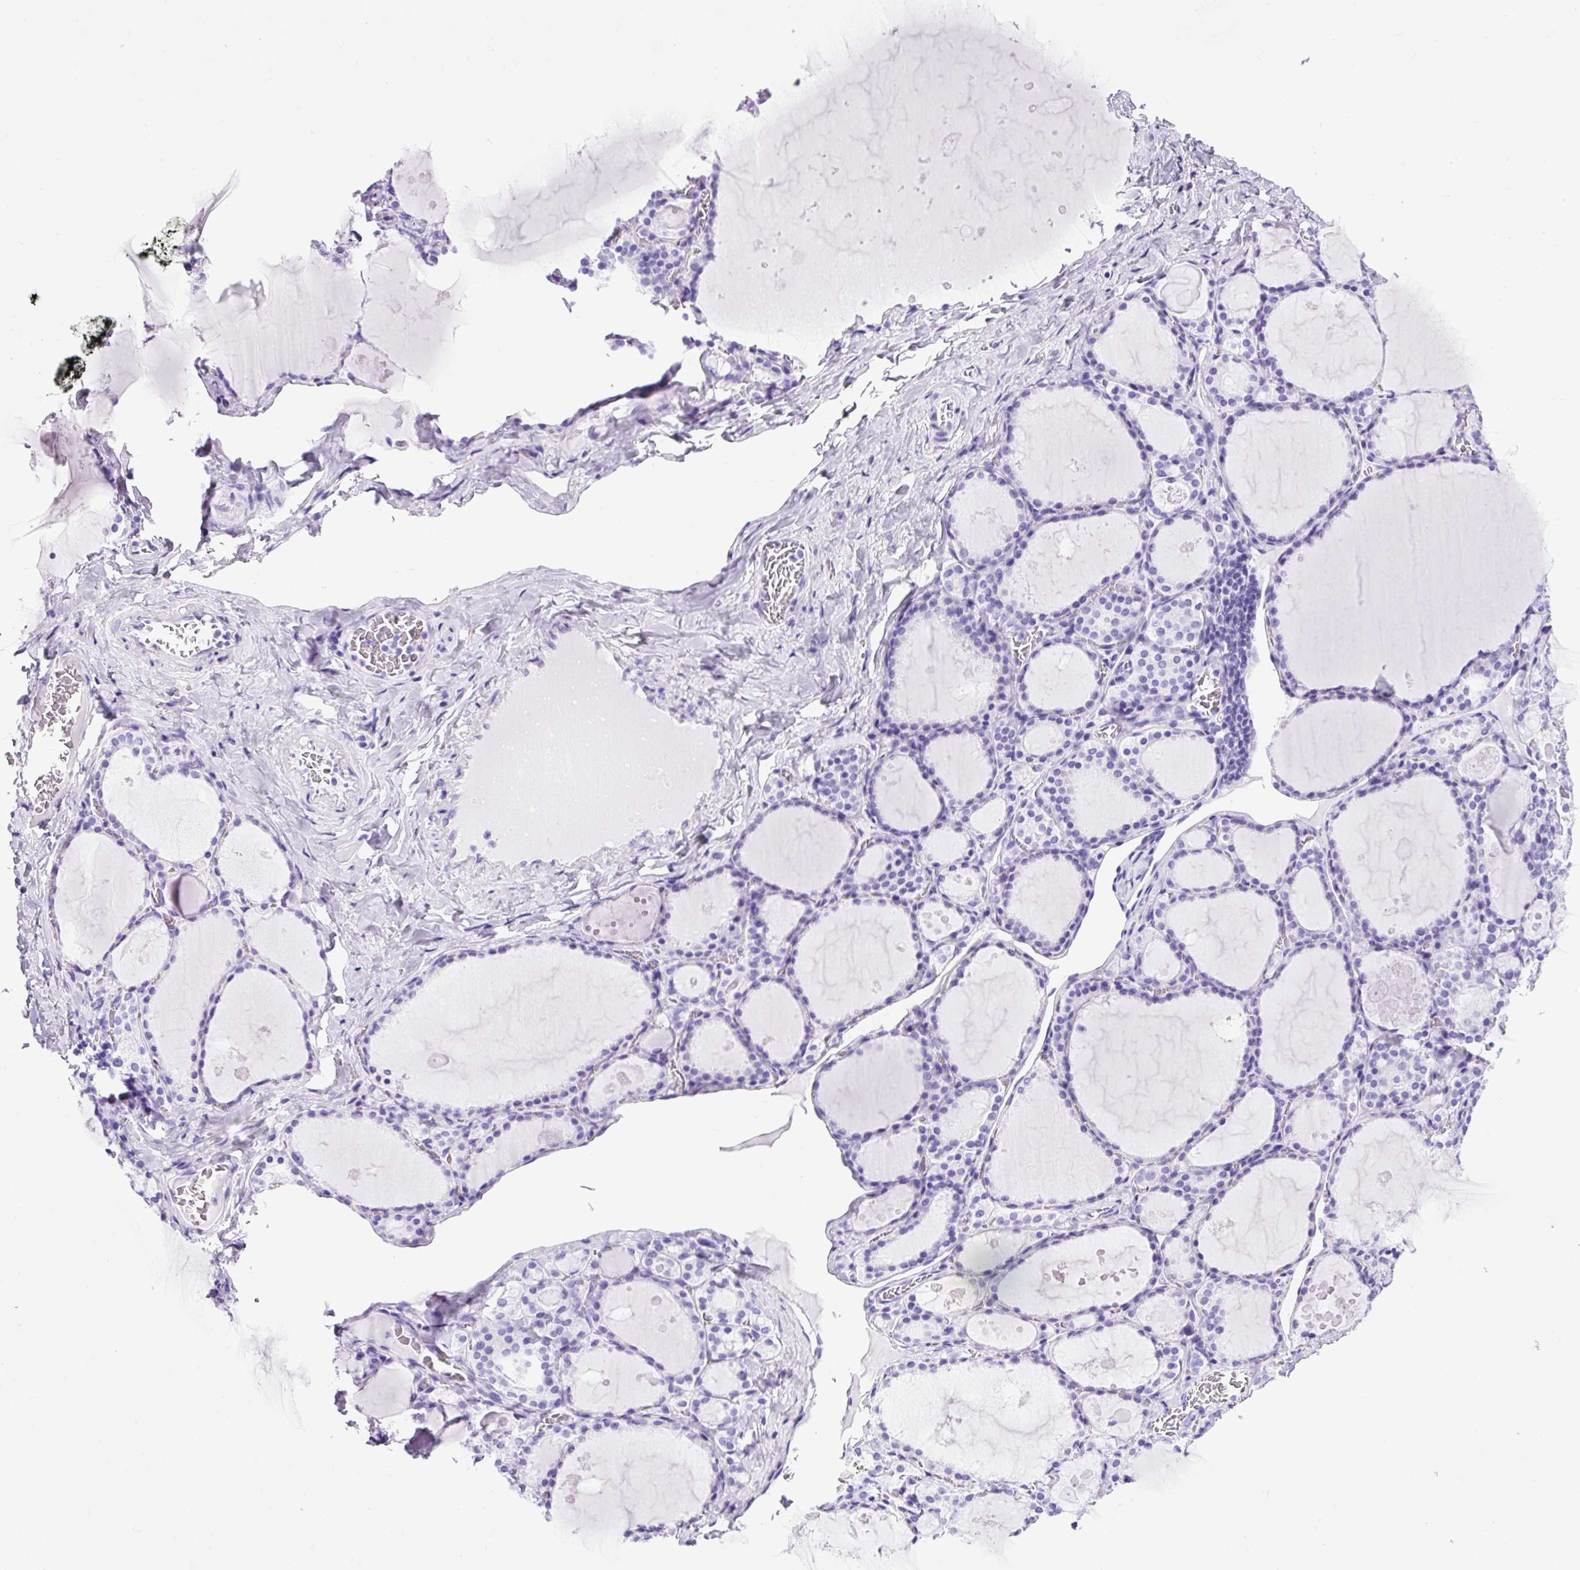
{"staining": {"intensity": "negative", "quantity": "none", "location": "none"}, "tissue": "thyroid gland", "cell_type": "Glandular cells", "image_type": "normal", "snomed": [{"axis": "morphology", "description": "Normal tissue, NOS"}, {"axis": "topography", "description": "Thyroid gland"}], "caption": "This is a histopathology image of IHC staining of benign thyroid gland, which shows no staining in glandular cells. (Stains: DAB (3,3'-diaminobenzidine) IHC with hematoxylin counter stain, Microscopy: brightfield microscopy at high magnification).", "gene": "CEL", "patient": {"sex": "male", "age": 56}}